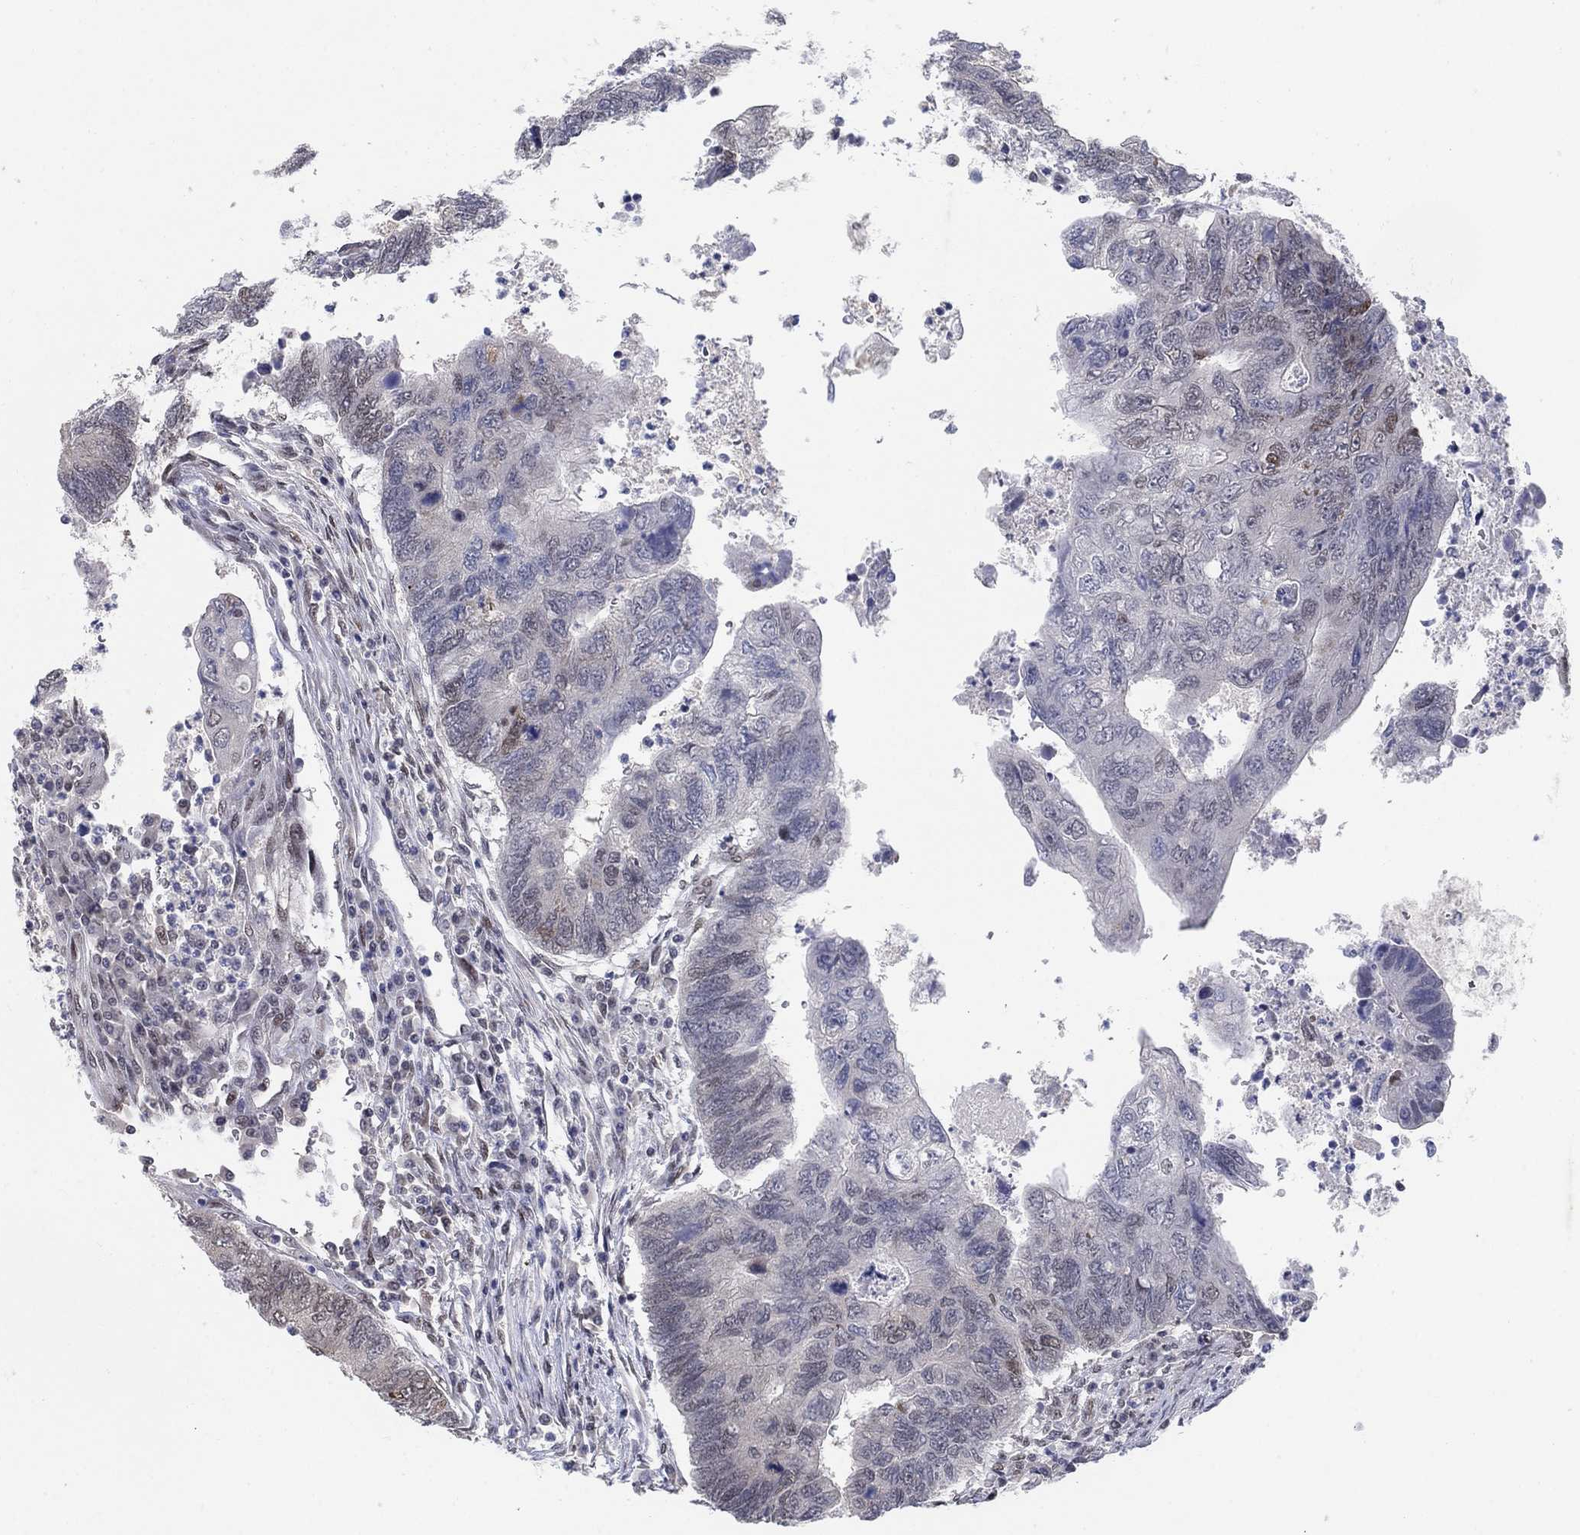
{"staining": {"intensity": "negative", "quantity": "none", "location": "none"}, "tissue": "colorectal cancer", "cell_type": "Tumor cells", "image_type": "cancer", "snomed": [{"axis": "morphology", "description": "Adenocarcinoma, NOS"}, {"axis": "topography", "description": "Colon"}], "caption": "Immunohistochemistry of human colorectal cancer (adenocarcinoma) exhibits no staining in tumor cells.", "gene": "CENPE", "patient": {"sex": "female", "age": 67}}